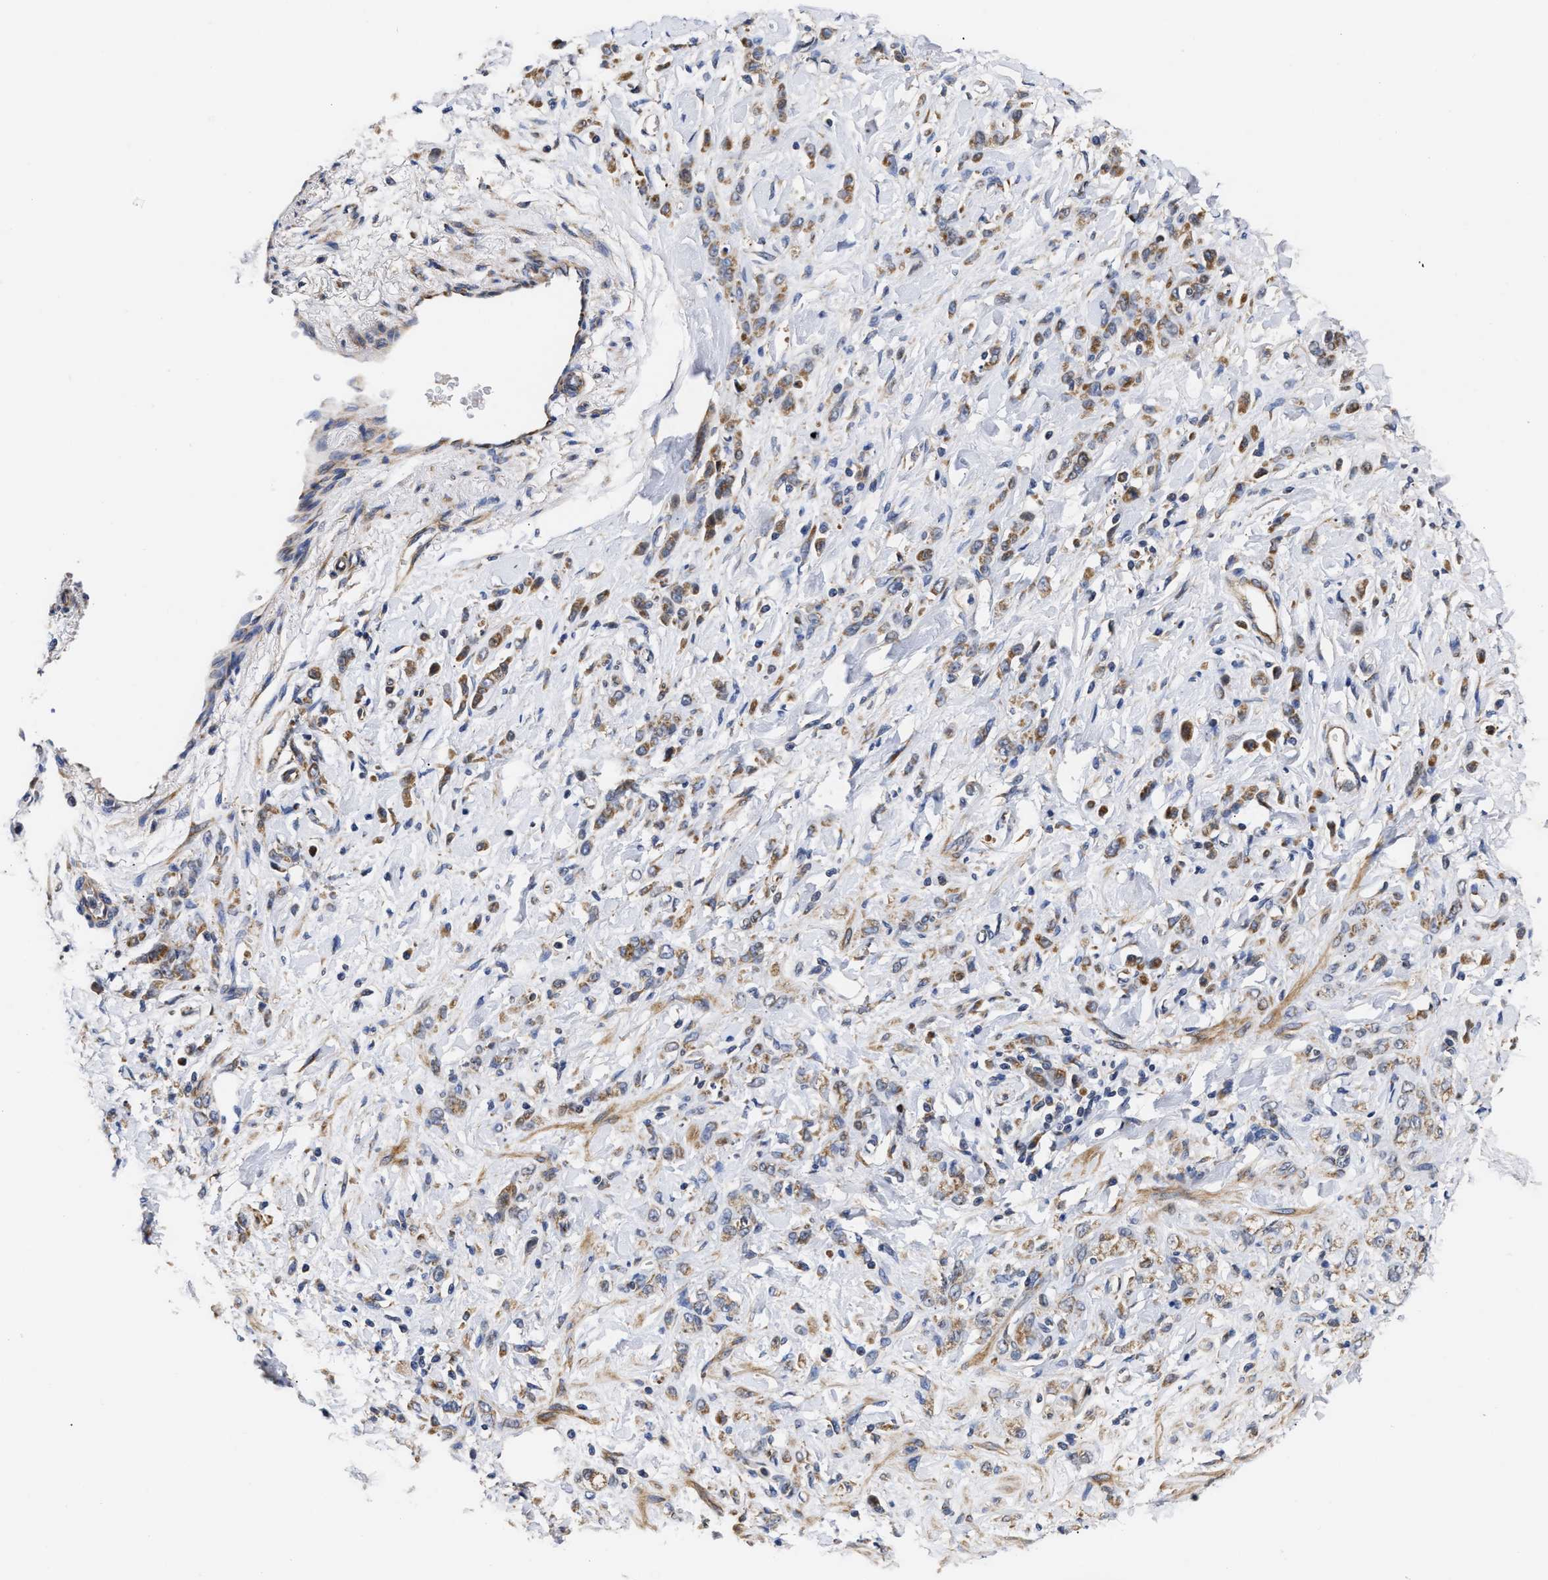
{"staining": {"intensity": "moderate", "quantity": ">75%", "location": "cytoplasmic/membranous"}, "tissue": "stomach cancer", "cell_type": "Tumor cells", "image_type": "cancer", "snomed": [{"axis": "morphology", "description": "Normal tissue, NOS"}, {"axis": "morphology", "description": "Adenocarcinoma, NOS"}, {"axis": "topography", "description": "Stomach"}], "caption": "Stomach adenocarcinoma stained for a protein exhibits moderate cytoplasmic/membranous positivity in tumor cells. (IHC, brightfield microscopy, high magnification).", "gene": "MALSU1", "patient": {"sex": "male", "age": 82}}